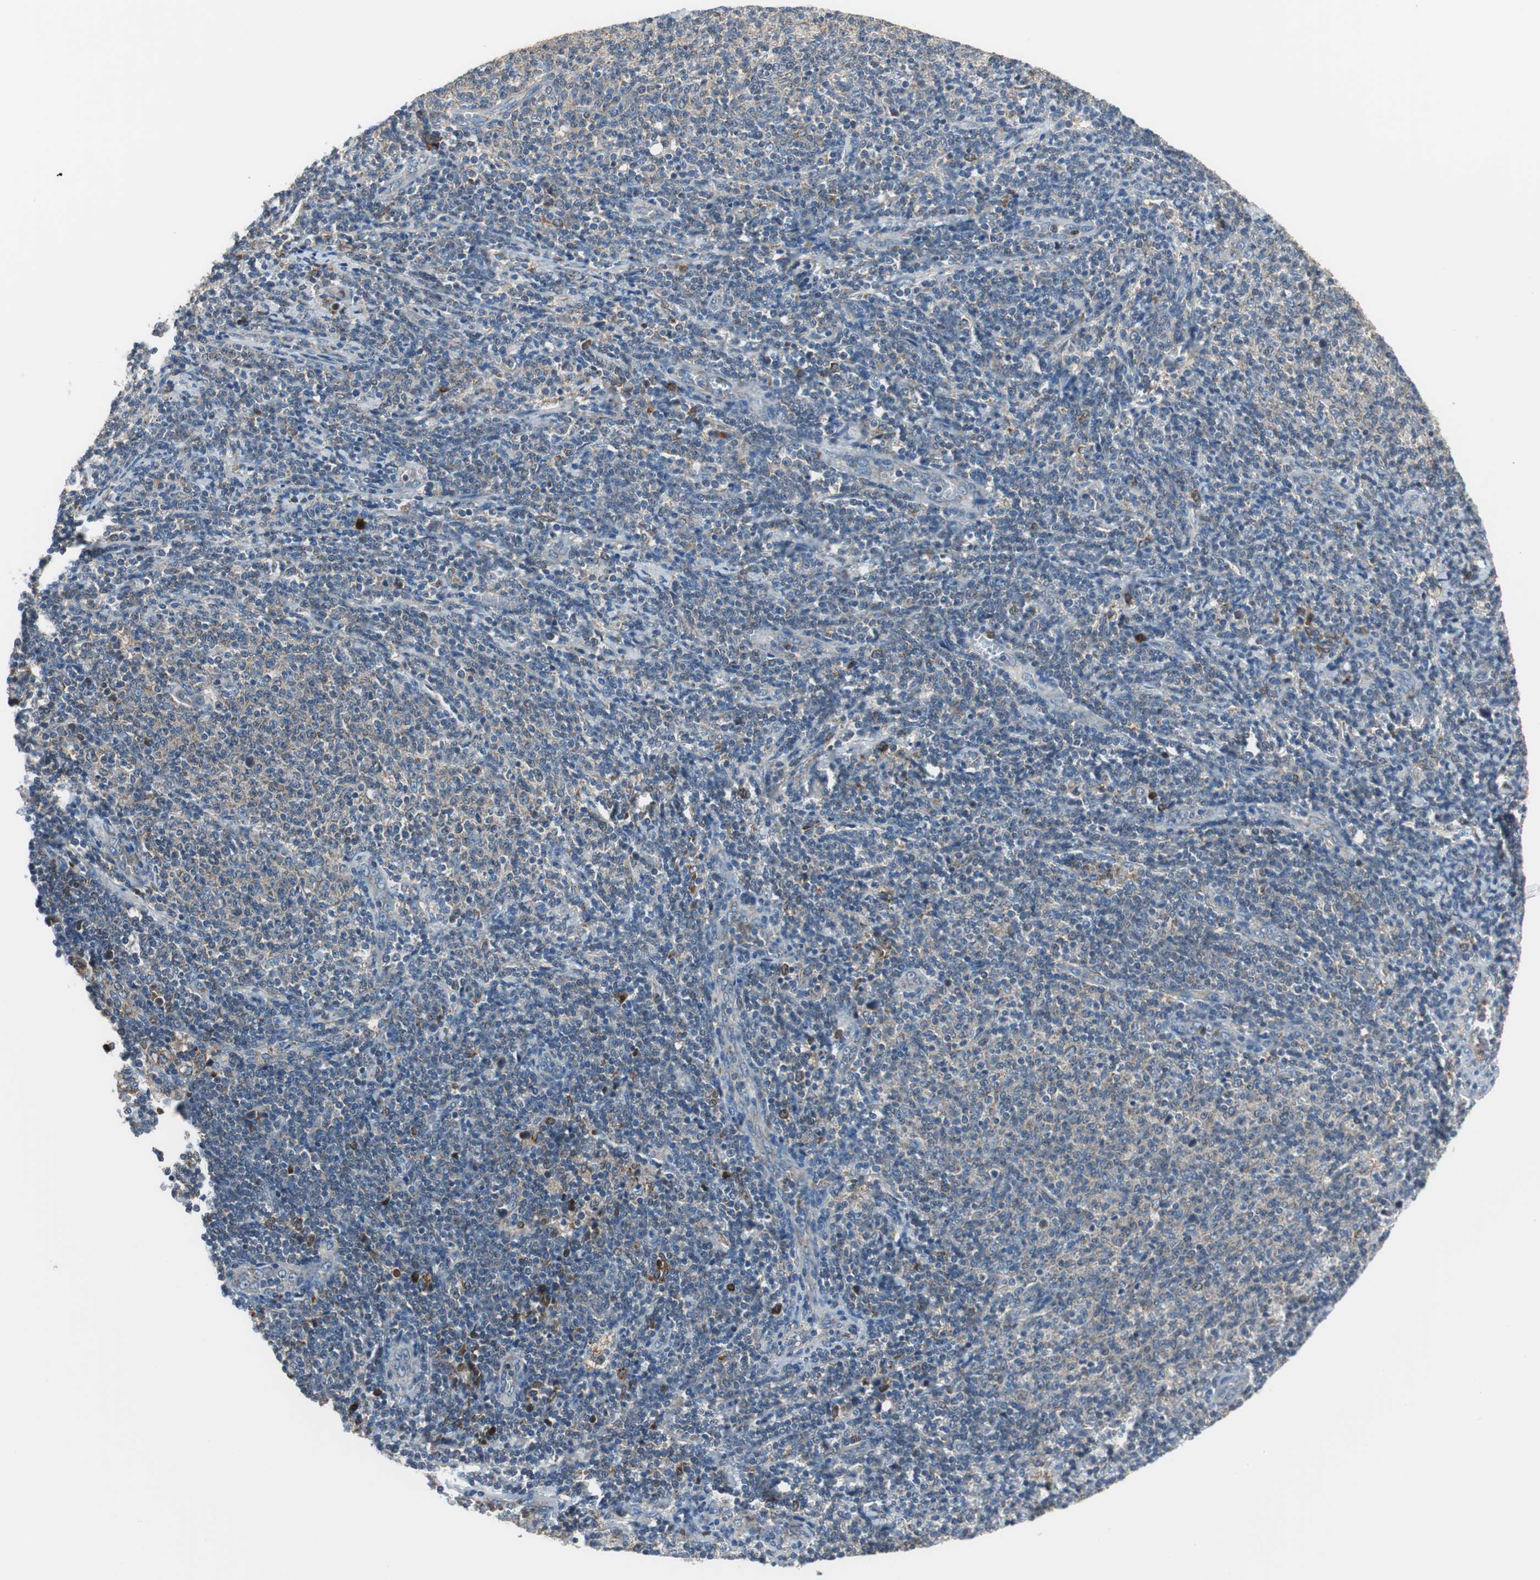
{"staining": {"intensity": "weak", "quantity": "25%-75%", "location": "cytoplasmic/membranous"}, "tissue": "lymphoma", "cell_type": "Tumor cells", "image_type": "cancer", "snomed": [{"axis": "morphology", "description": "Malignant lymphoma, non-Hodgkin's type, Low grade"}, {"axis": "topography", "description": "Lymph node"}], "caption": "Immunohistochemical staining of low-grade malignant lymphoma, non-Hodgkin's type exhibits weak cytoplasmic/membranous protein positivity in about 25%-75% of tumor cells. The staining is performed using DAB brown chromogen to label protein expression. The nuclei are counter-stained blue using hematoxylin.", "gene": "PI4KB", "patient": {"sex": "male", "age": 66}}